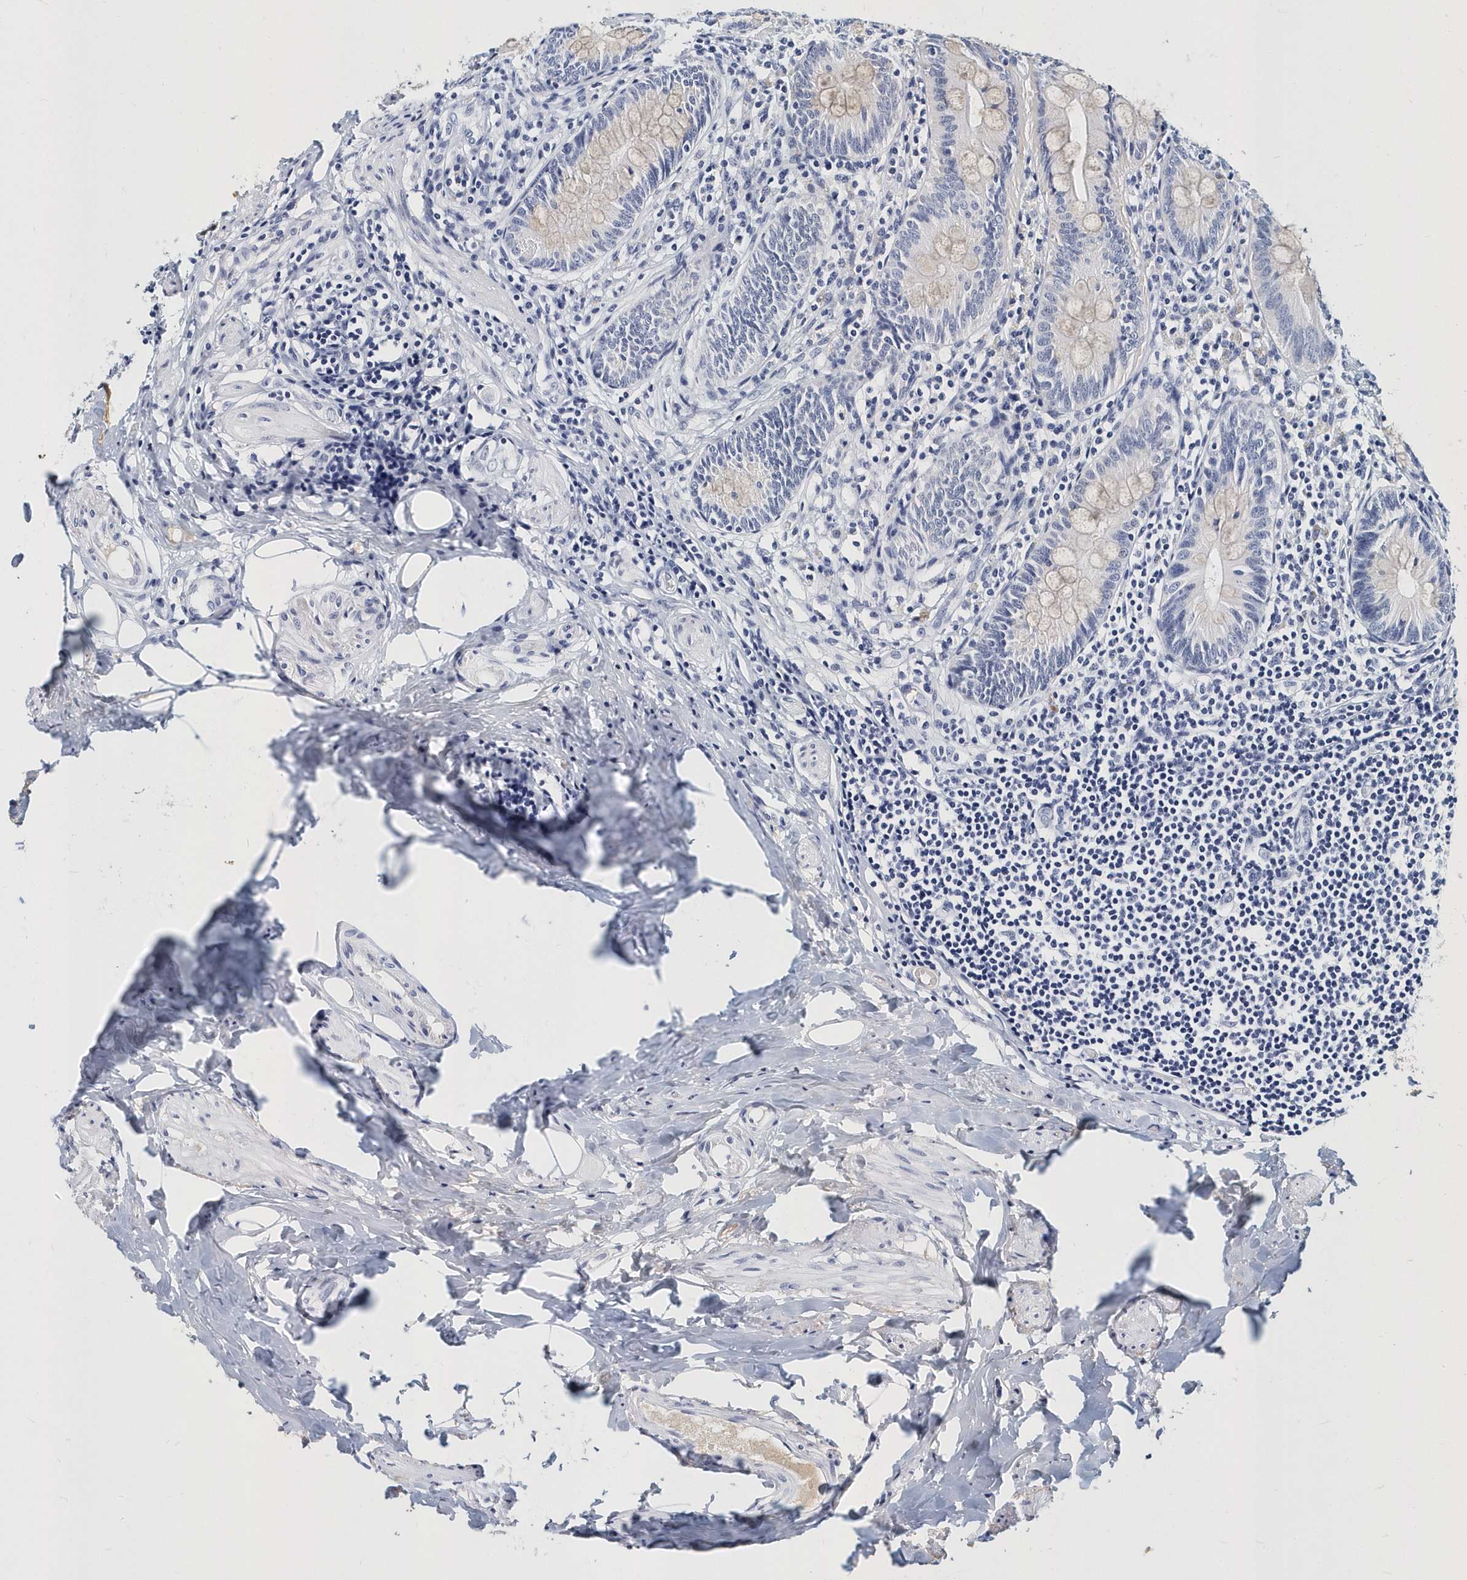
{"staining": {"intensity": "negative", "quantity": "none", "location": "none"}, "tissue": "appendix", "cell_type": "Glandular cells", "image_type": "normal", "snomed": [{"axis": "morphology", "description": "Normal tissue, NOS"}, {"axis": "topography", "description": "Appendix"}], "caption": "This is an IHC photomicrograph of unremarkable appendix. There is no expression in glandular cells.", "gene": "ITGA2B", "patient": {"sex": "female", "age": 62}}